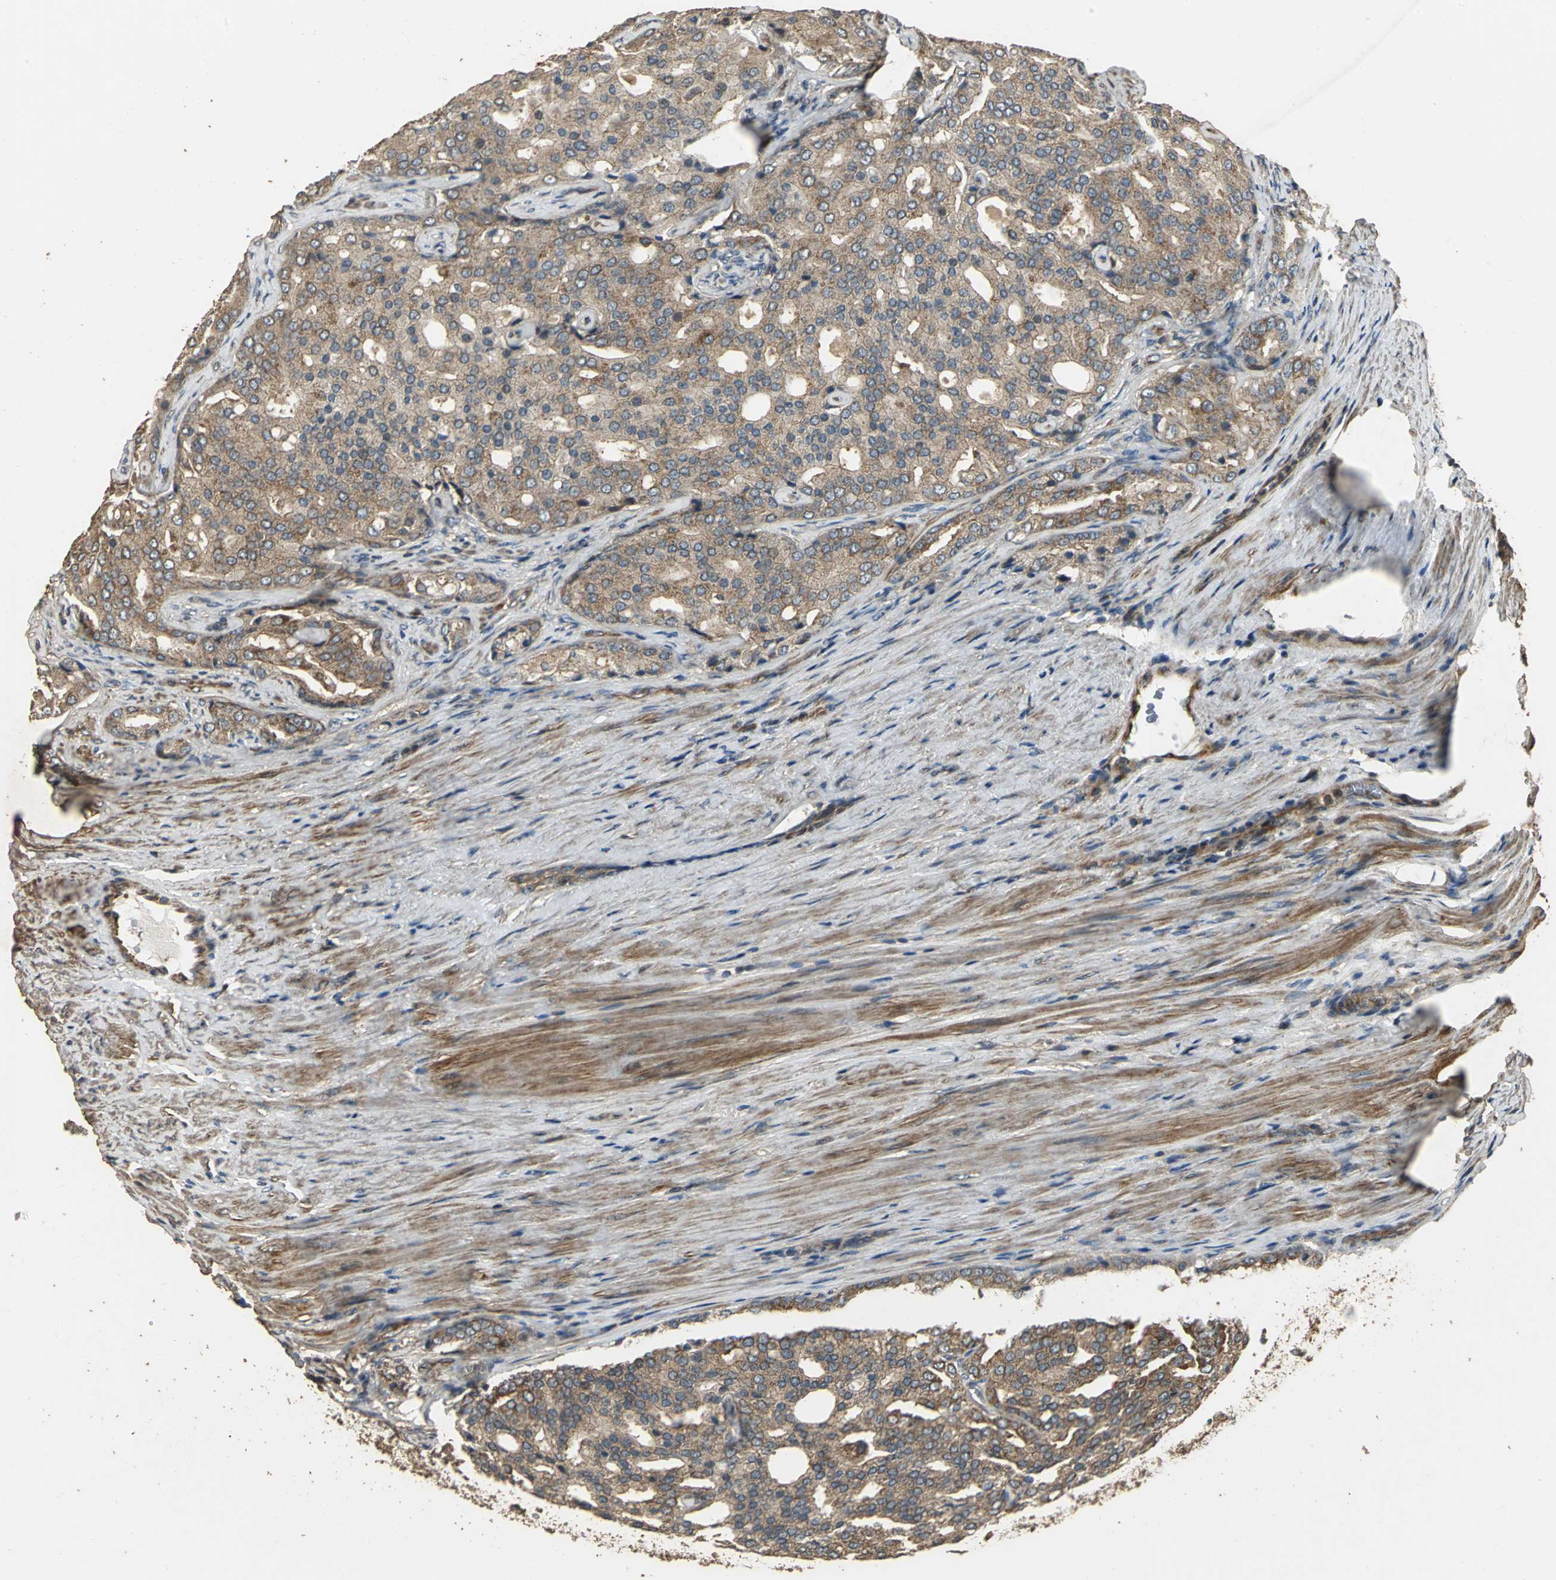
{"staining": {"intensity": "strong", "quantity": ">75%", "location": "cytoplasmic/membranous"}, "tissue": "prostate cancer", "cell_type": "Tumor cells", "image_type": "cancer", "snomed": [{"axis": "morphology", "description": "Adenocarcinoma, High grade"}, {"axis": "topography", "description": "Prostate"}], "caption": "The immunohistochemical stain labels strong cytoplasmic/membranous staining in tumor cells of prostate cancer tissue.", "gene": "KANK1", "patient": {"sex": "male", "age": 64}}